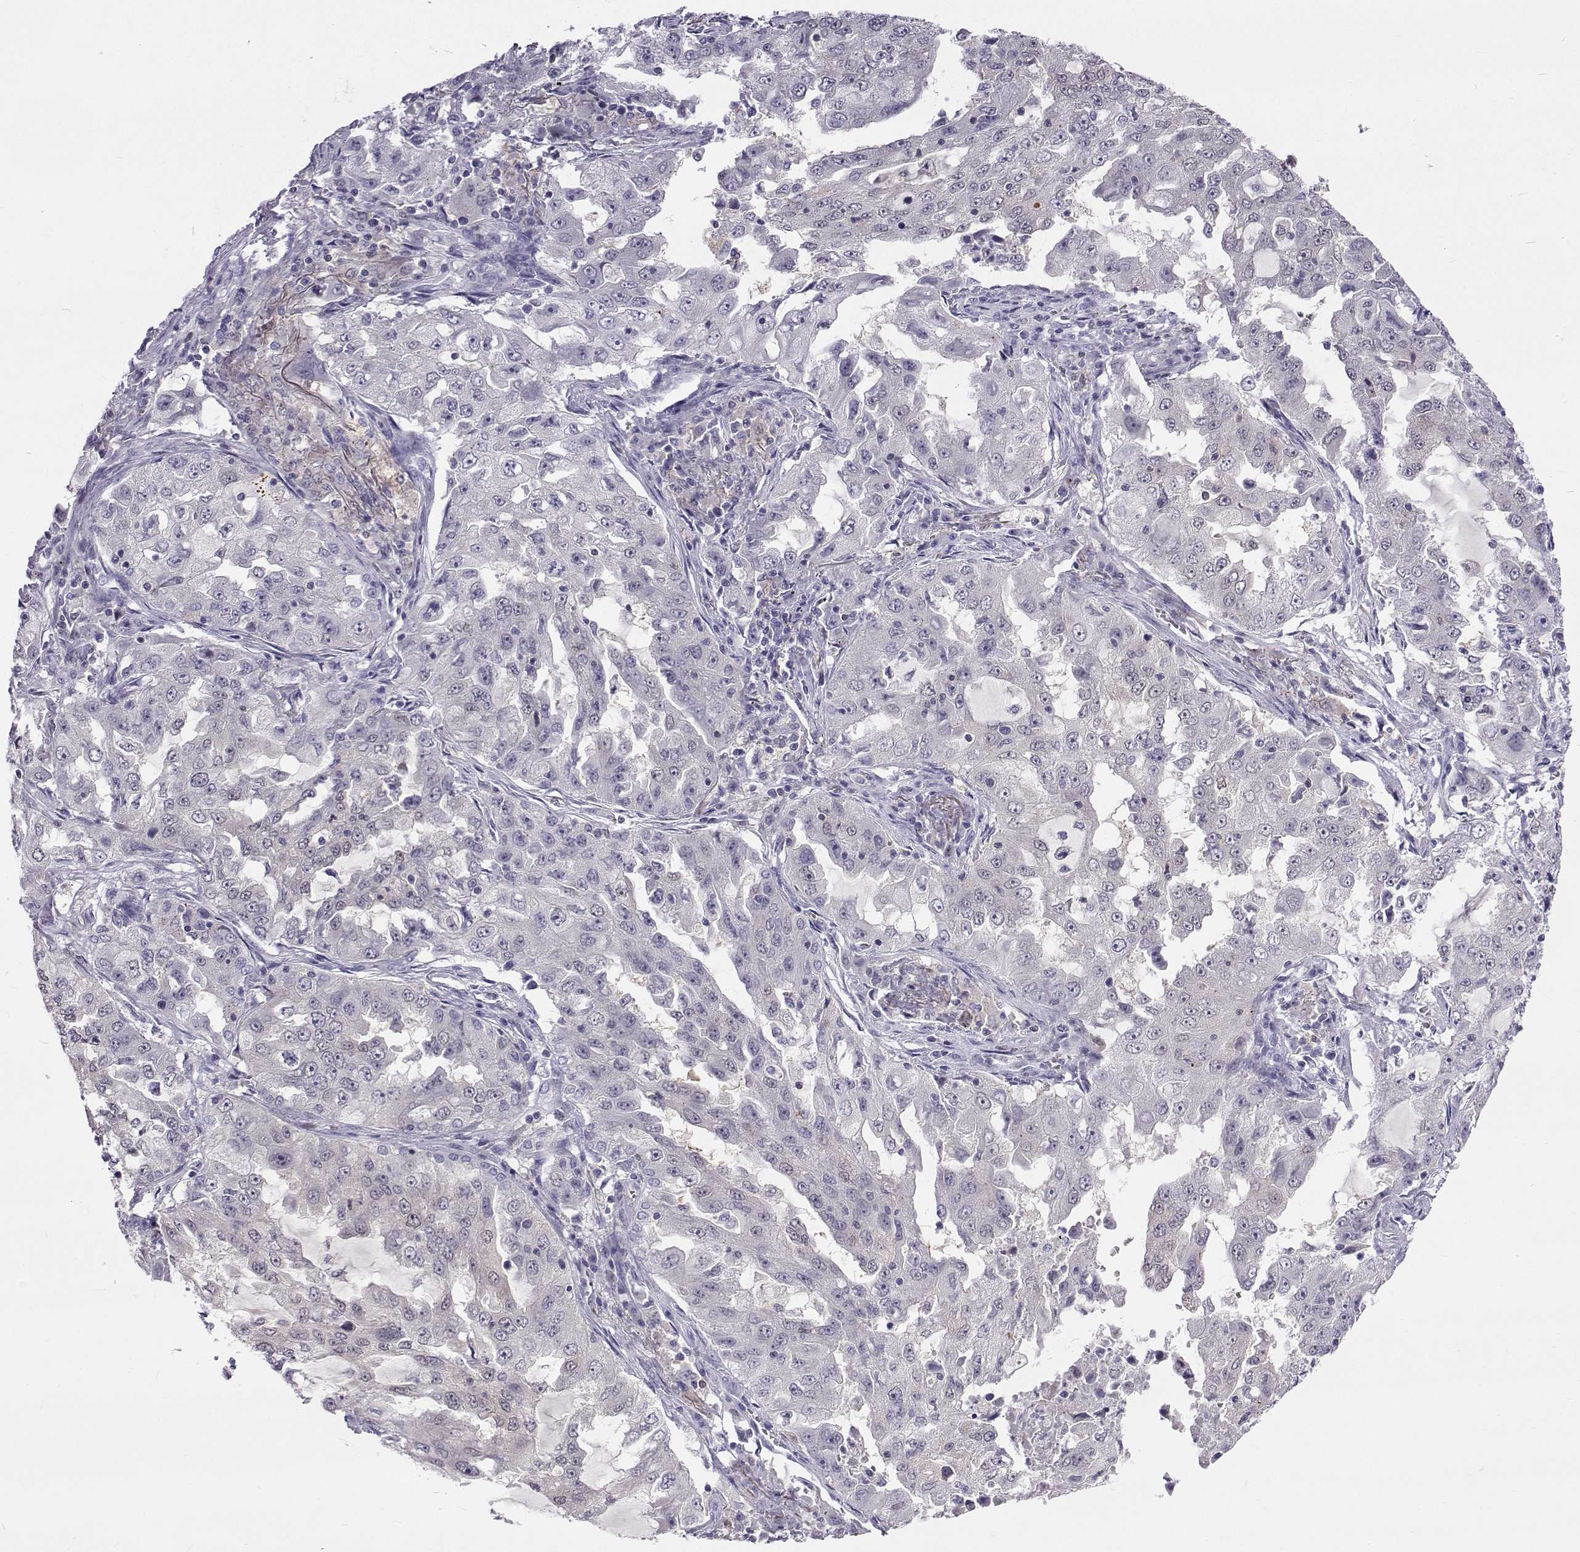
{"staining": {"intensity": "negative", "quantity": "none", "location": "none"}, "tissue": "lung cancer", "cell_type": "Tumor cells", "image_type": "cancer", "snomed": [{"axis": "morphology", "description": "Adenocarcinoma, NOS"}, {"axis": "topography", "description": "Lung"}], "caption": "Immunohistochemistry (IHC) micrograph of neoplastic tissue: human adenocarcinoma (lung) stained with DAB (3,3'-diaminobenzidine) shows no significant protein staining in tumor cells.", "gene": "GALM", "patient": {"sex": "female", "age": 61}}